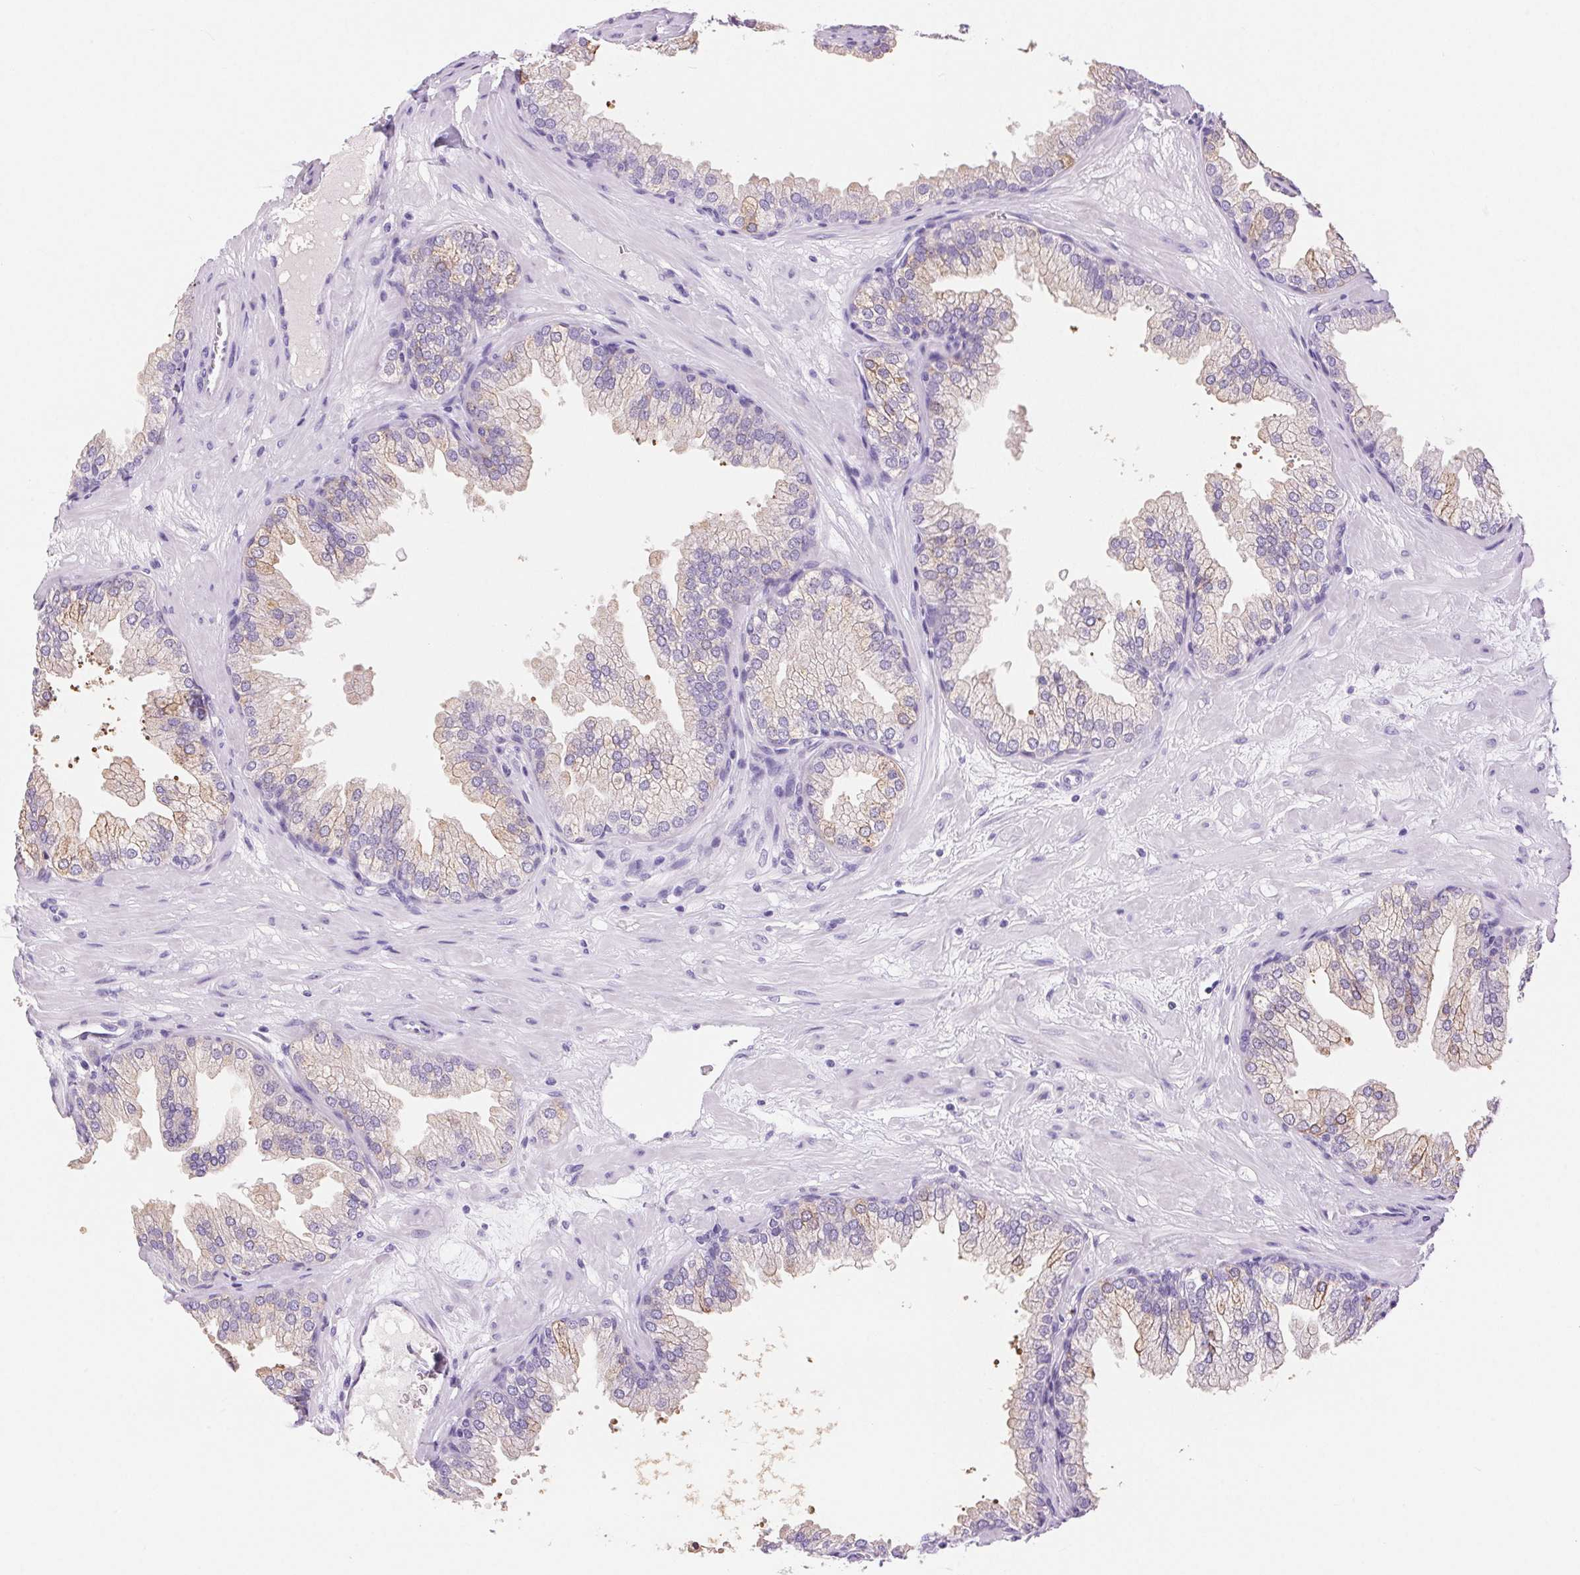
{"staining": {"intensity": "weak", "quantity": "<25%", "location": "cytoplasmic/membranous"}, "tissue": "prostate", "cell_type": "Glandular cells", "image_type": "normal", "snomed": [{"axis": "morphology", "description": "Normal tissue, NOS"}, {"axis": "topography", "description": "Prostate"}], "caption": "IHC image of normal prostate stained for a protein (brown), which displays no staining in glandular cells. (DAB immunohistochemistry (IHC) with hematoxylin counter stain).", "gene": "SERPINB3", "patient": {"sex": "male", "age": 37}}